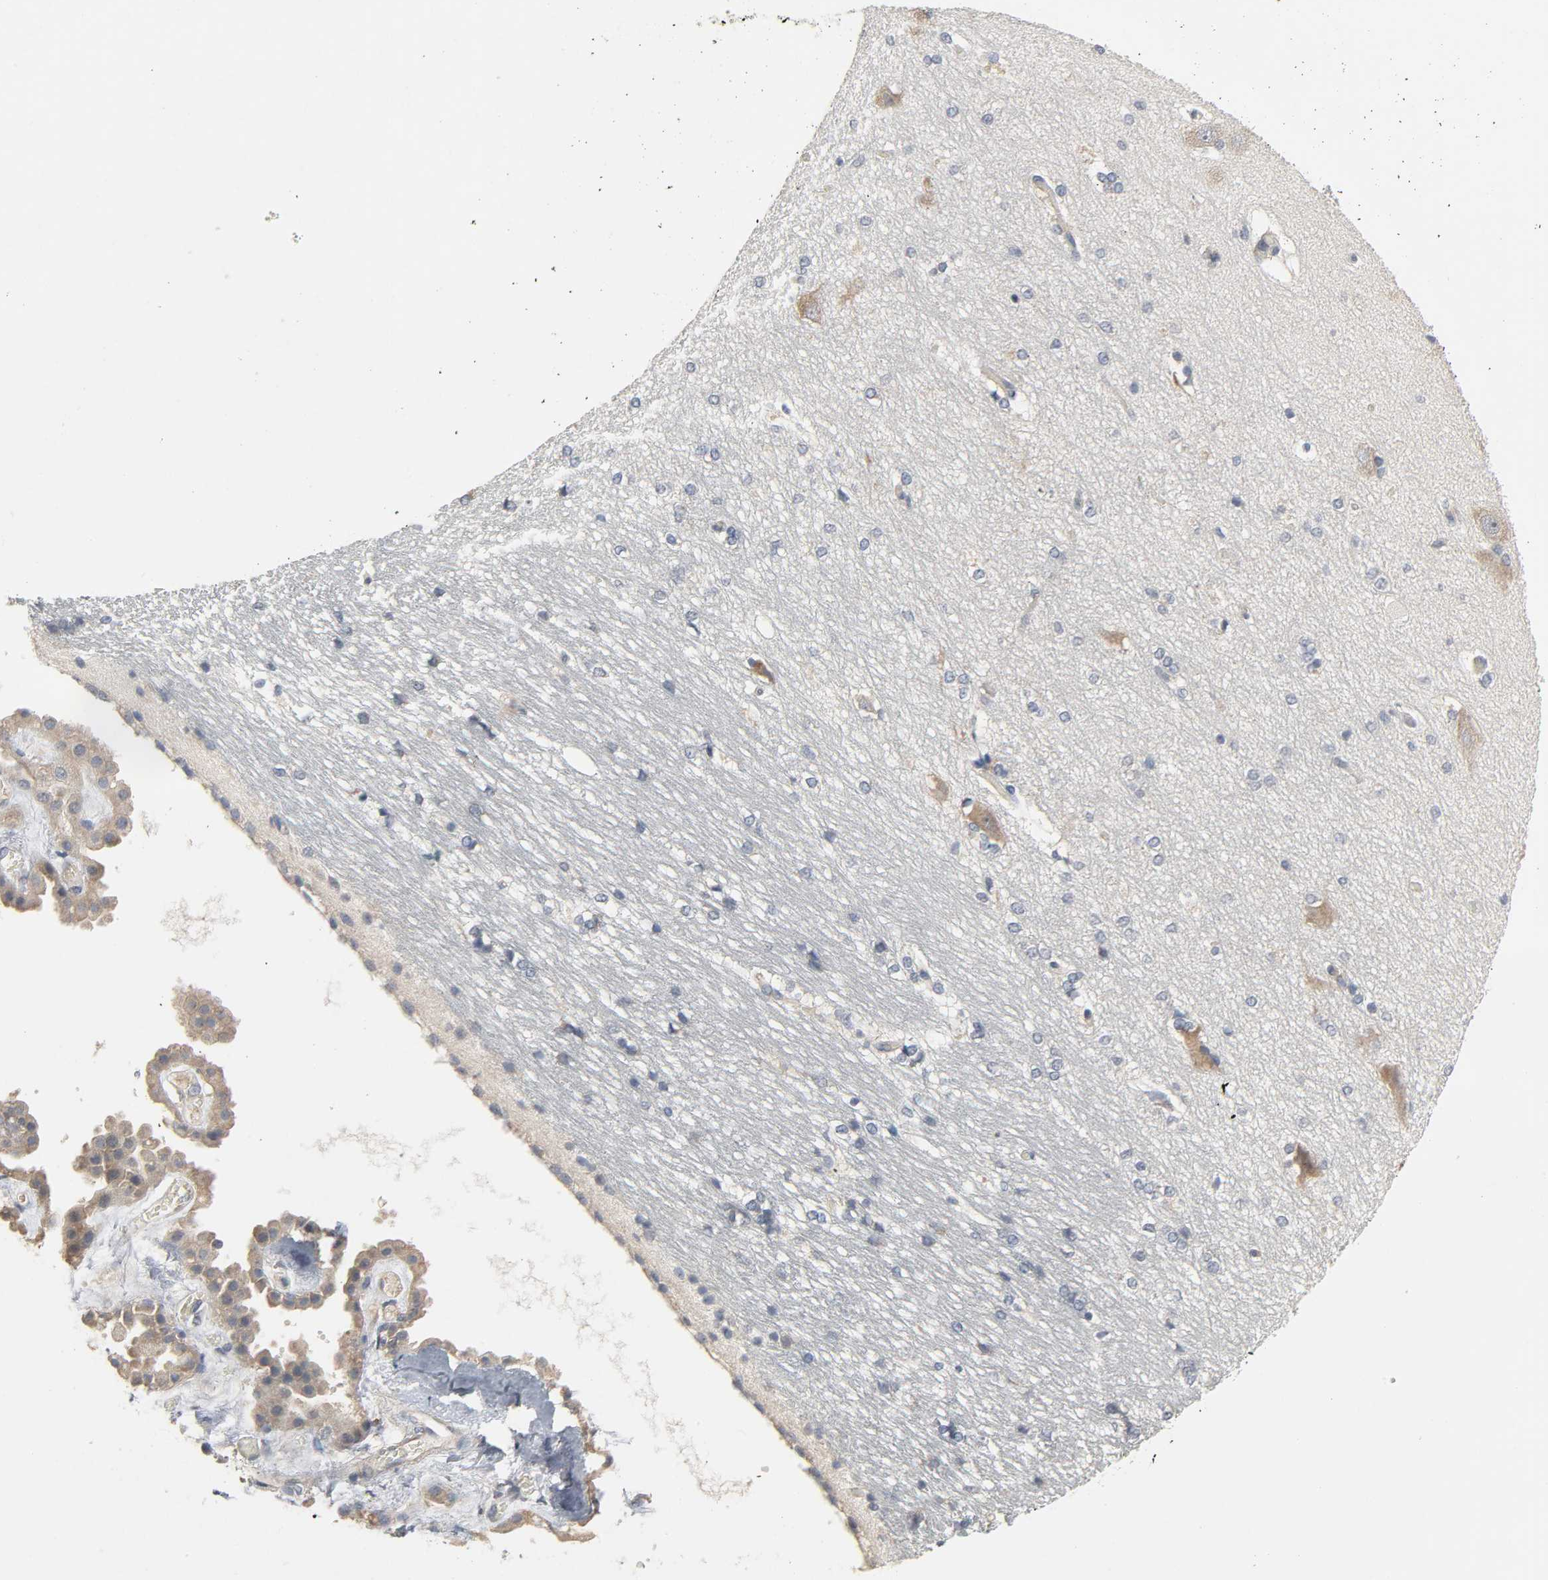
{"staining": {"intensity": "weak", "quantity": "25%-75%", "location": "cytoplasmic/membranous"}, "tissue": "hippocampus", "cell_type": "Glial cells", "image_type": "normal", "snomed": [{"axis": "morphology", "description": "Normal tissue, NOS"}, {"axis": "topography", "description": "Hippocampus"}], "caption": "Immunohistochemical staining of benign hippocampus demonstrates low levels of weak cytoplasmic/membranous expression in approximately 25%-75% of glial cells.", "gene": "CD4", "patient": {"sex": "female", "age": 19}}